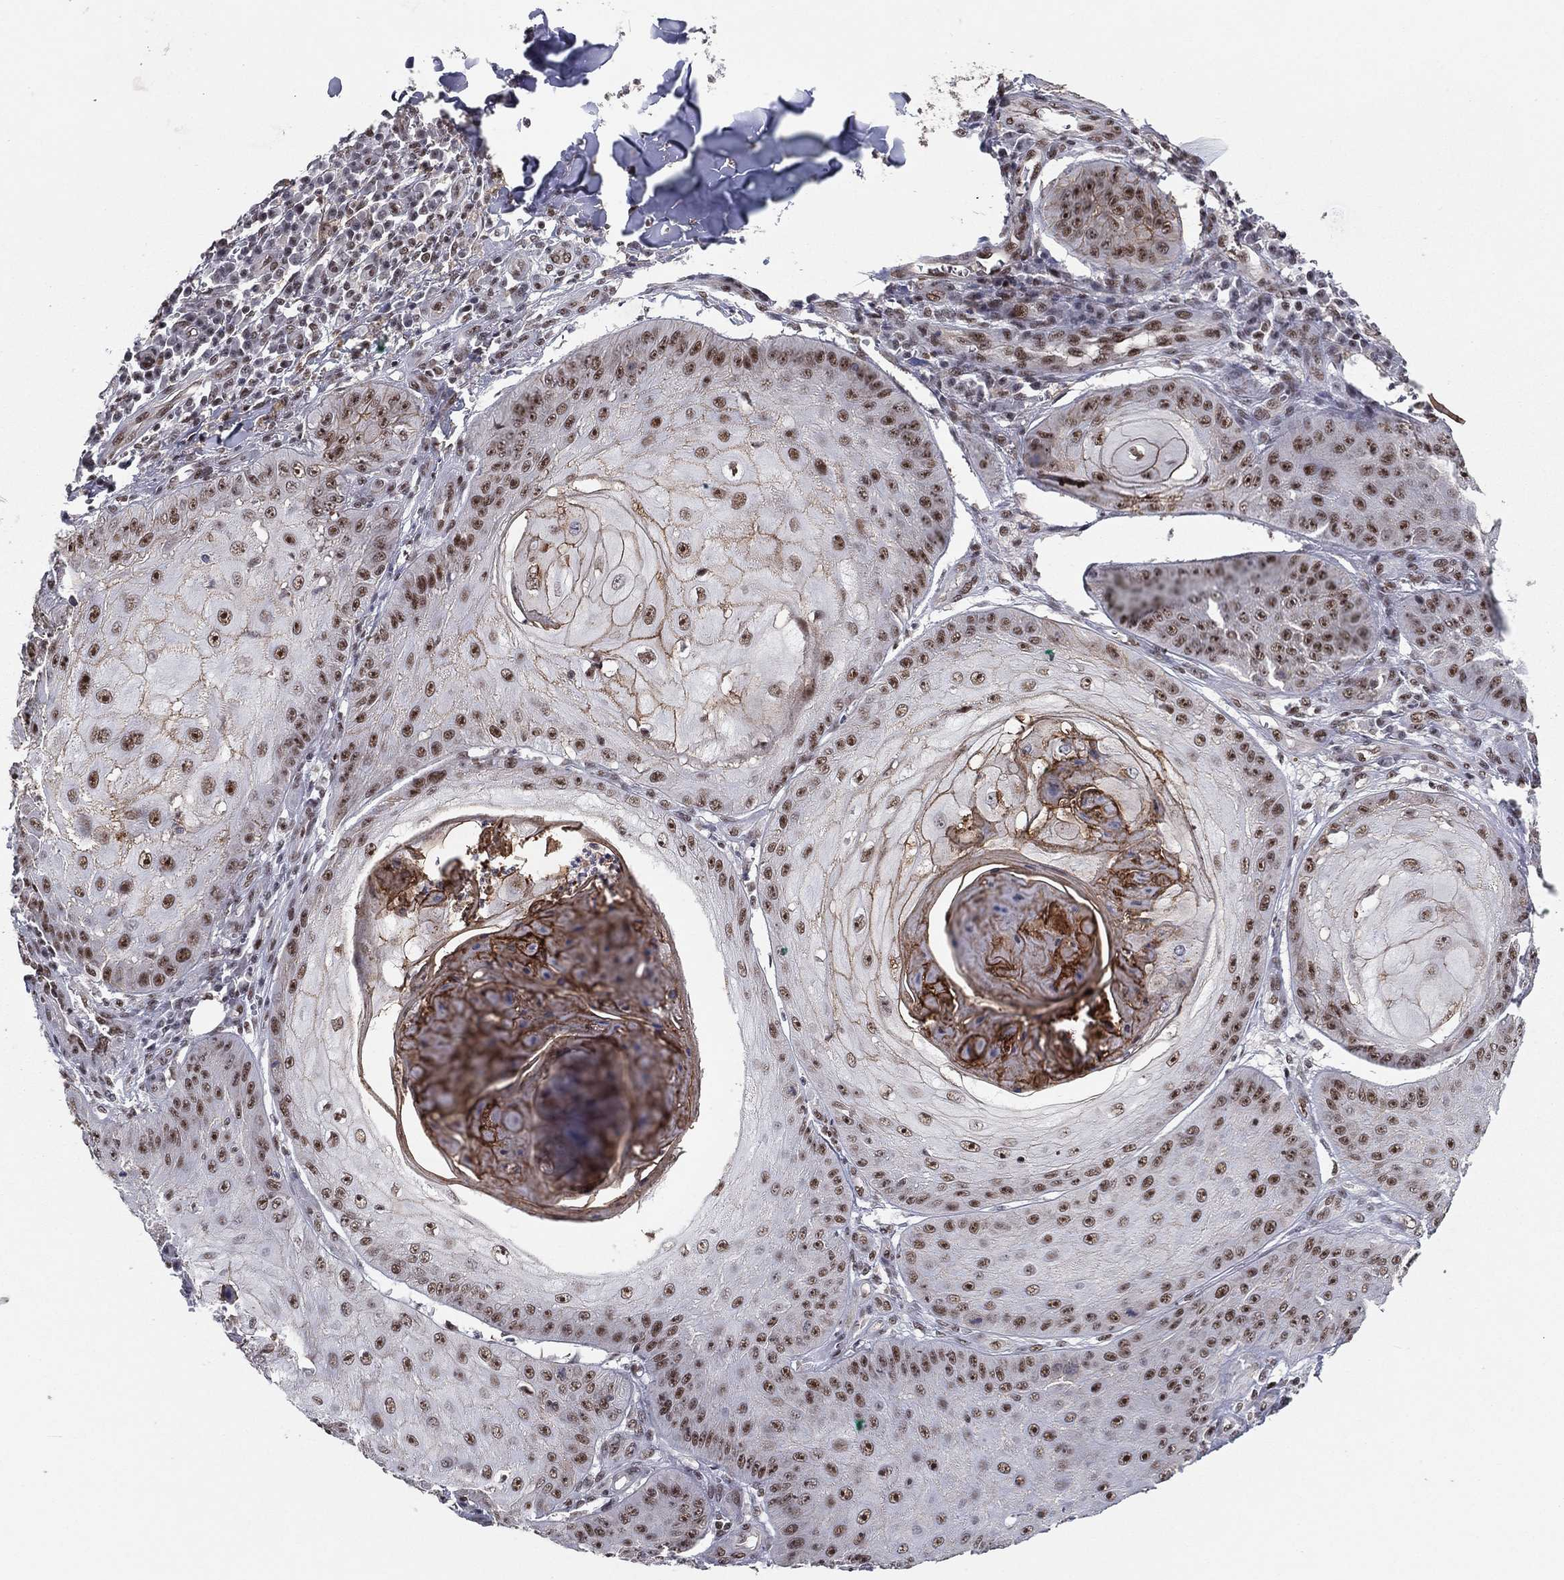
{"staining": {"intensity": "moderate", "quantity": "25%-75%", "location": "nuclear"}, "tissue": "skin cancer", "cell_type": "Tumor cells", "image_type": "cancer", "snomed": [{"axis": "morphology", "description": "Squamous cell carcinoma, NOS"}, {"axis": "topography", "description": "Skin"}], "caption": "This image reveals squamous cell carcinoma (skin) stained with immunohistochemistry (IHC) to label a protein in brown. The nuclear of tumor cells show moderate positivity for the protein. Nuclei are counter-stained blue.", "gene": "GPALPP1", "patient": {"sex": "male", "age": 70}}